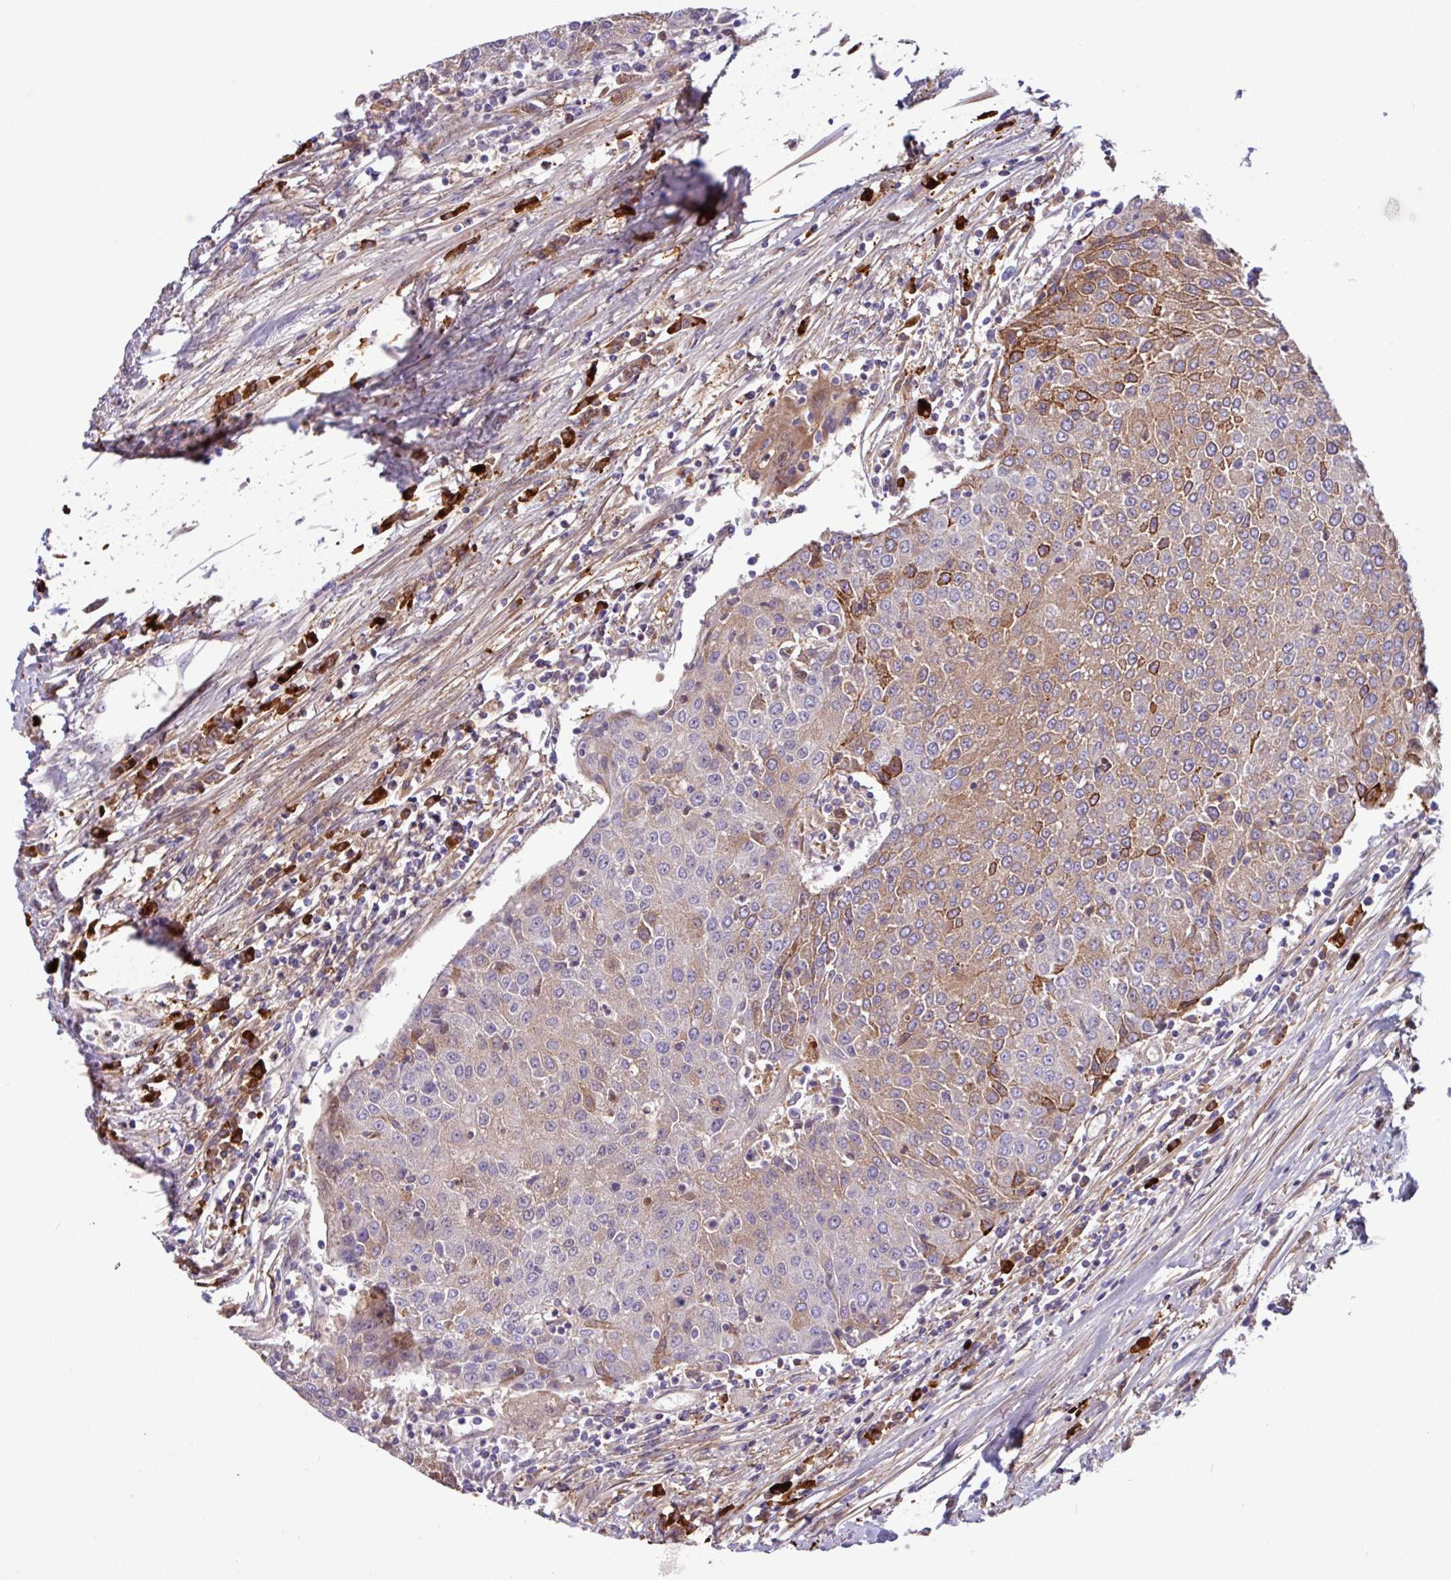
{"staining": {"intensity": "moderate", "quantity": "25%-75%", "location": "cytoplasmic/membranous"}, "tissue": "urothelial cancer", "cell_type": "Tumor cells", "image_type": "cancer", "snomed": [{"axis": "morphology", "description": "Urothelial carcinoma, High grade"}, {"axis": "topography", "description": "Urinary bladder"}], "caption": "The immunohistochemical stain highlights moderate cytoplasmic/membranous expression in tumor cells of urothelial cancer tissue.", "gene": "B4GALNT4", "patient": {"sex": "female", "age": 85}}